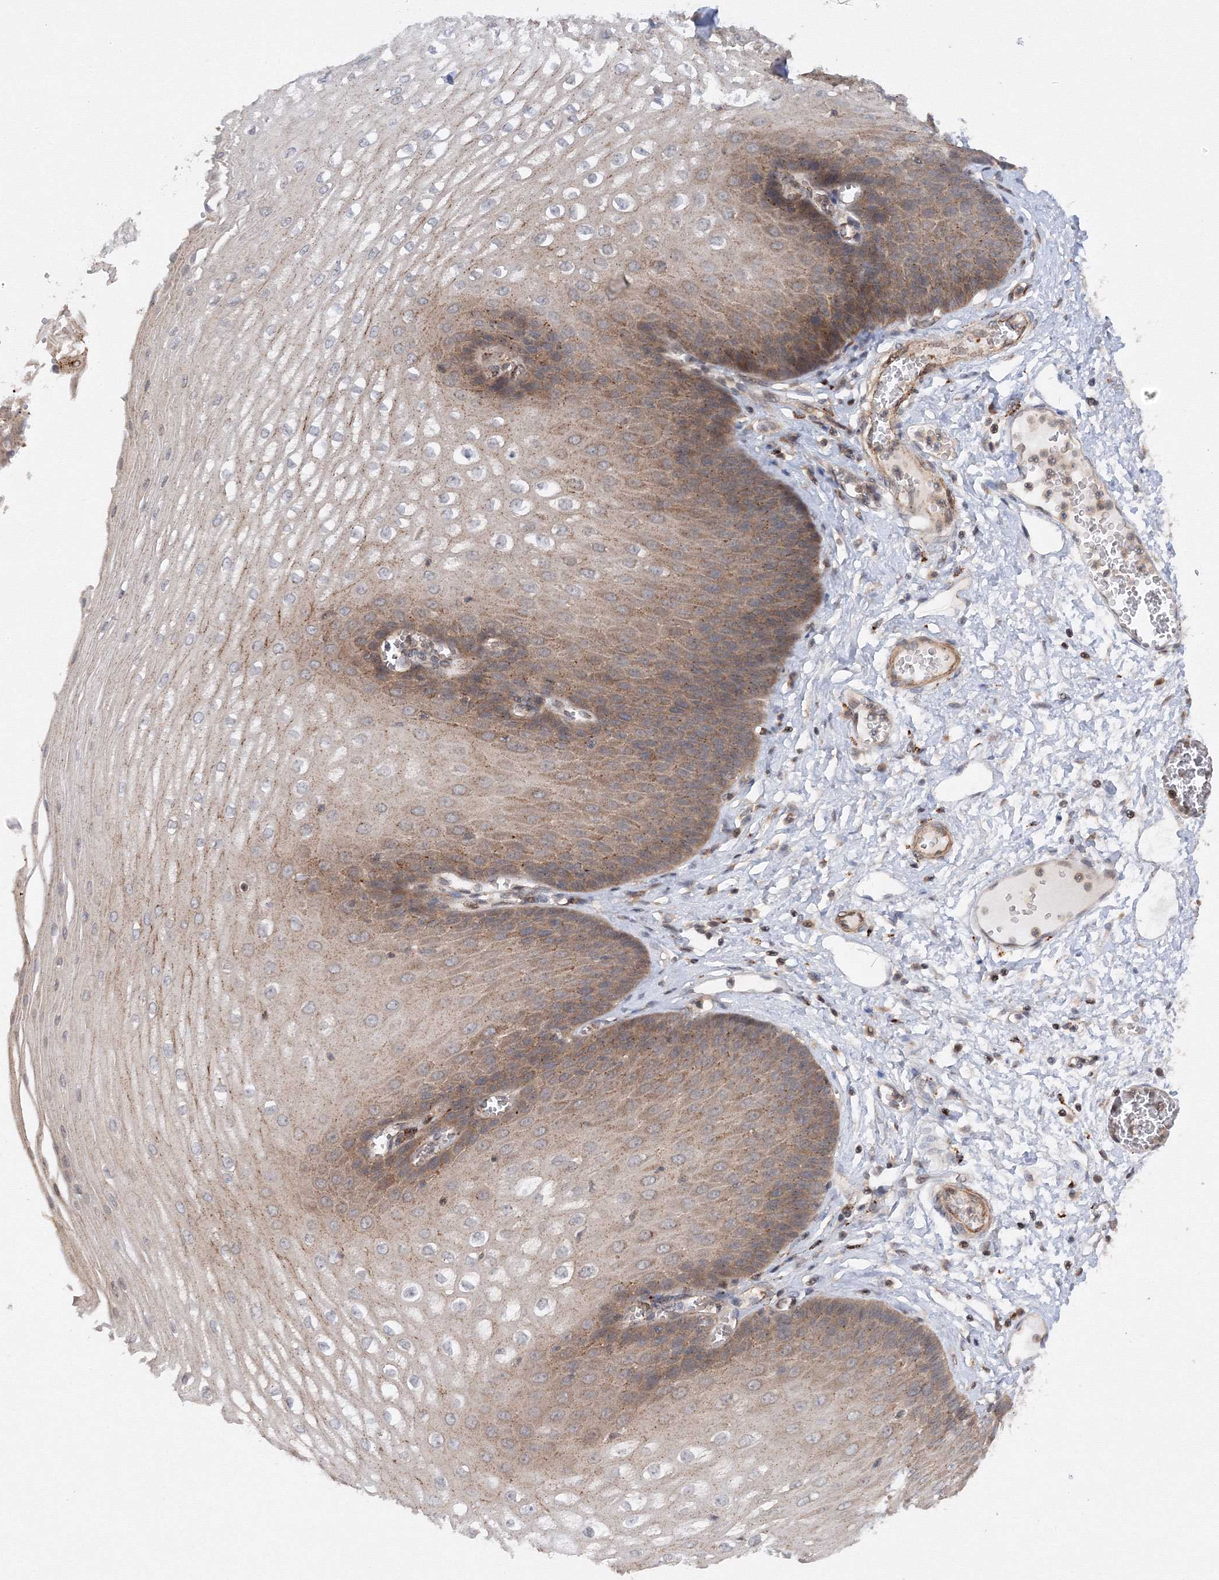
{"staining": {"intensity": "moderate", "quantity": ">75%", "location": "cytoplasmic/membranous"}, "tissue": "esophagus", "cell_type": "Squamous epithelial cells", "image_type": "normal", "snomed": [{"axis": "morphology", "description": "Normal tissue, NOS"}, {"axis": "topography", "description": "Esophagus"}], "caption": "High-magnification brightfield microscopy of normal esophagus stained with DAB (brown) and counterstained with hematoxylin (blue). squamous epithelial cells exhibit moderate cytoplasmic/membranous positivity is appreciated in approximately>75% of cells.", "gene": "DCTD", "patient": {"sex": "male", "age": 60}}